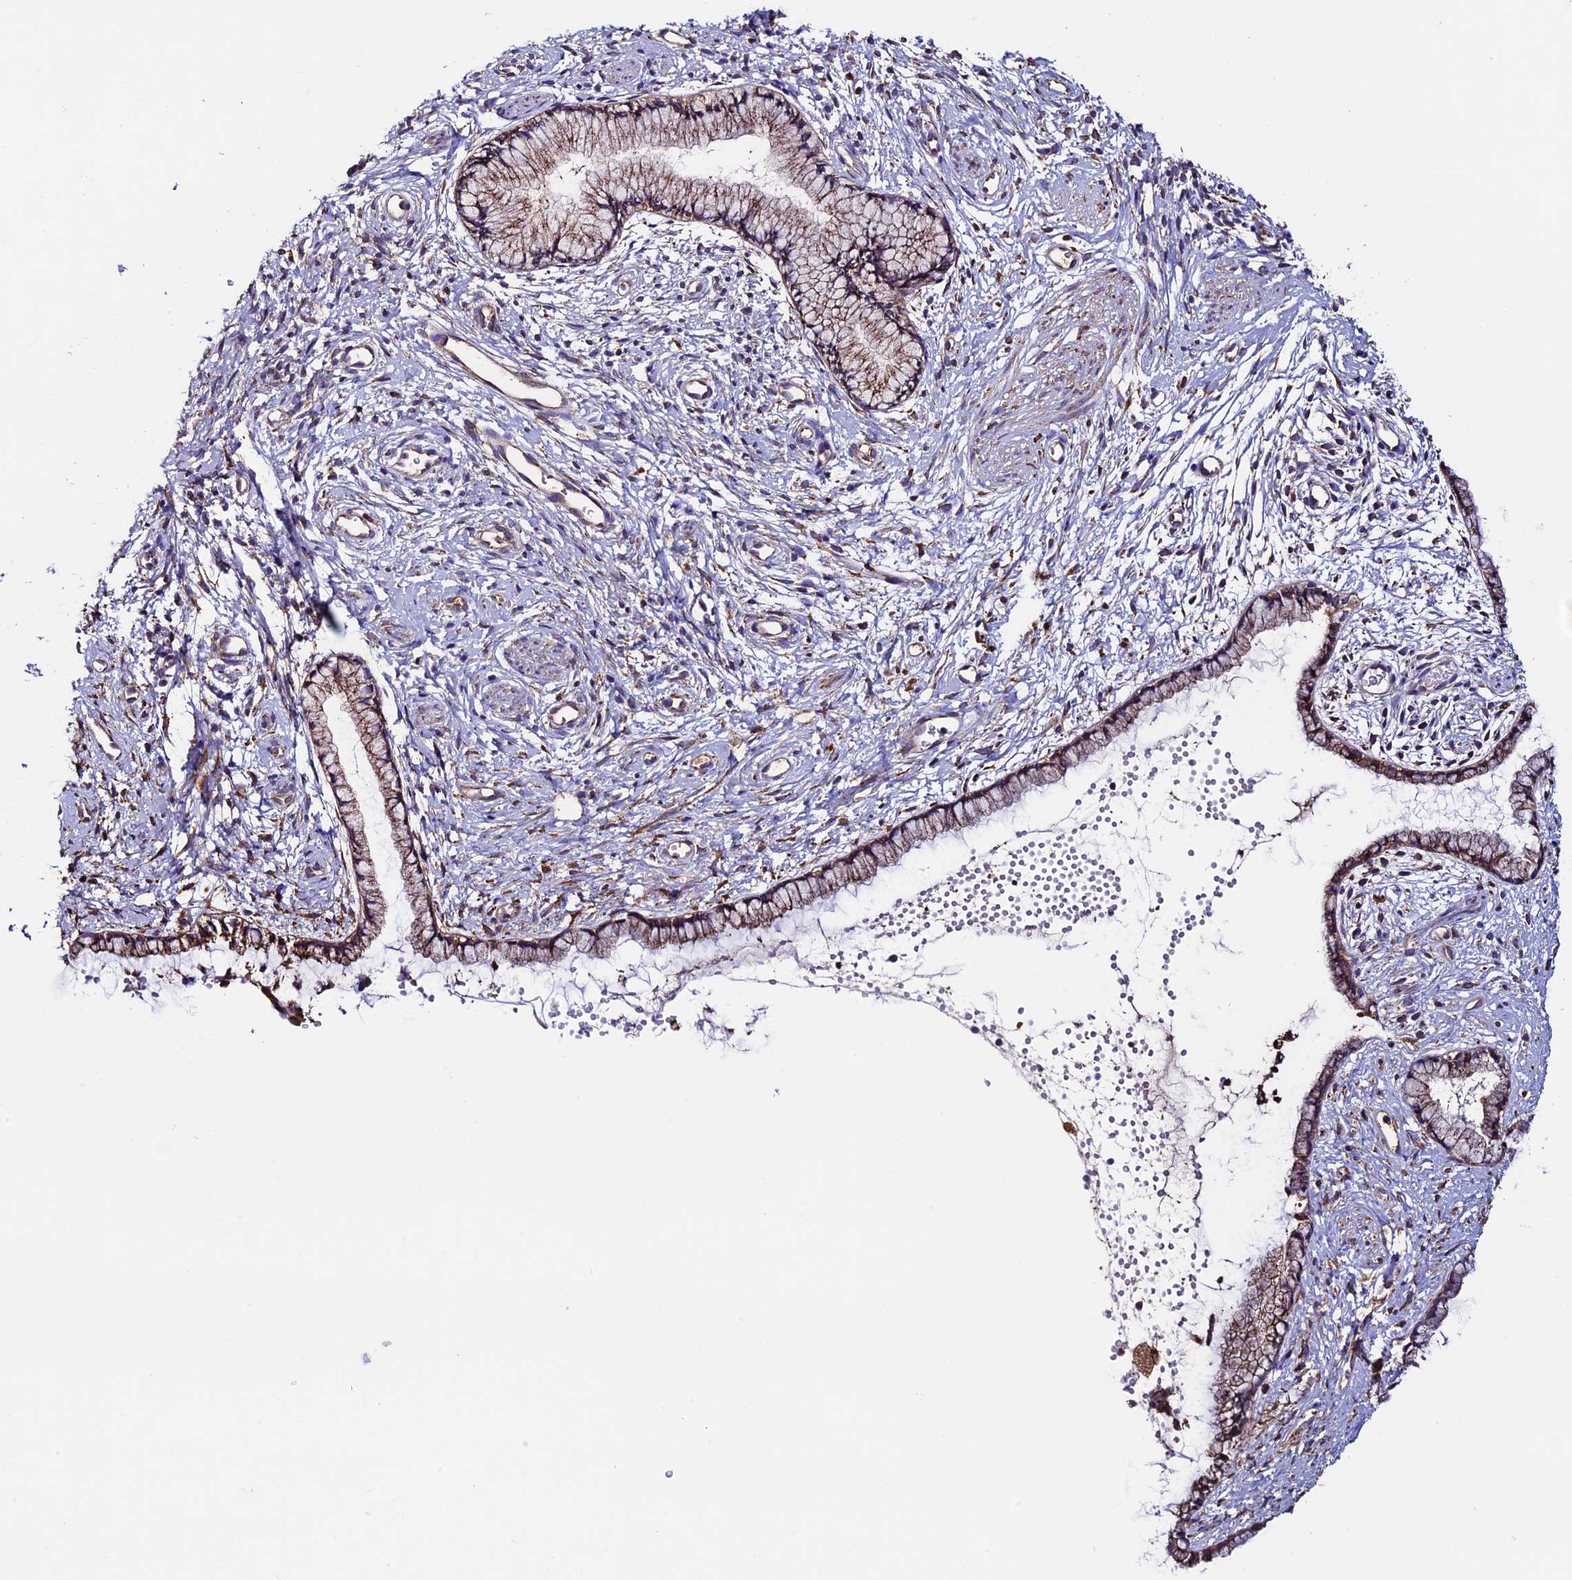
{"staining": {"intensity": "moderate", "quantity": ">75%", "location": "cytoplasmic/membranous"}, "tissue": "cervix", "cell_type": "Glandular cells", "image_type": "normal", "snomed": [{"axis": "morphology", "description": "Normal tissue, NOS"}, {"axis": "topography", "description": "Cervix"}], "caption": "A histopathology image showing moderate cytoplasmic/membranous positivity in approximately >75% of glandular cells in normal cervix, as visualized by brown immunohistochemical staining.", "gene": "BTBD3", "patient": {"sex": "female", "age": 57}}